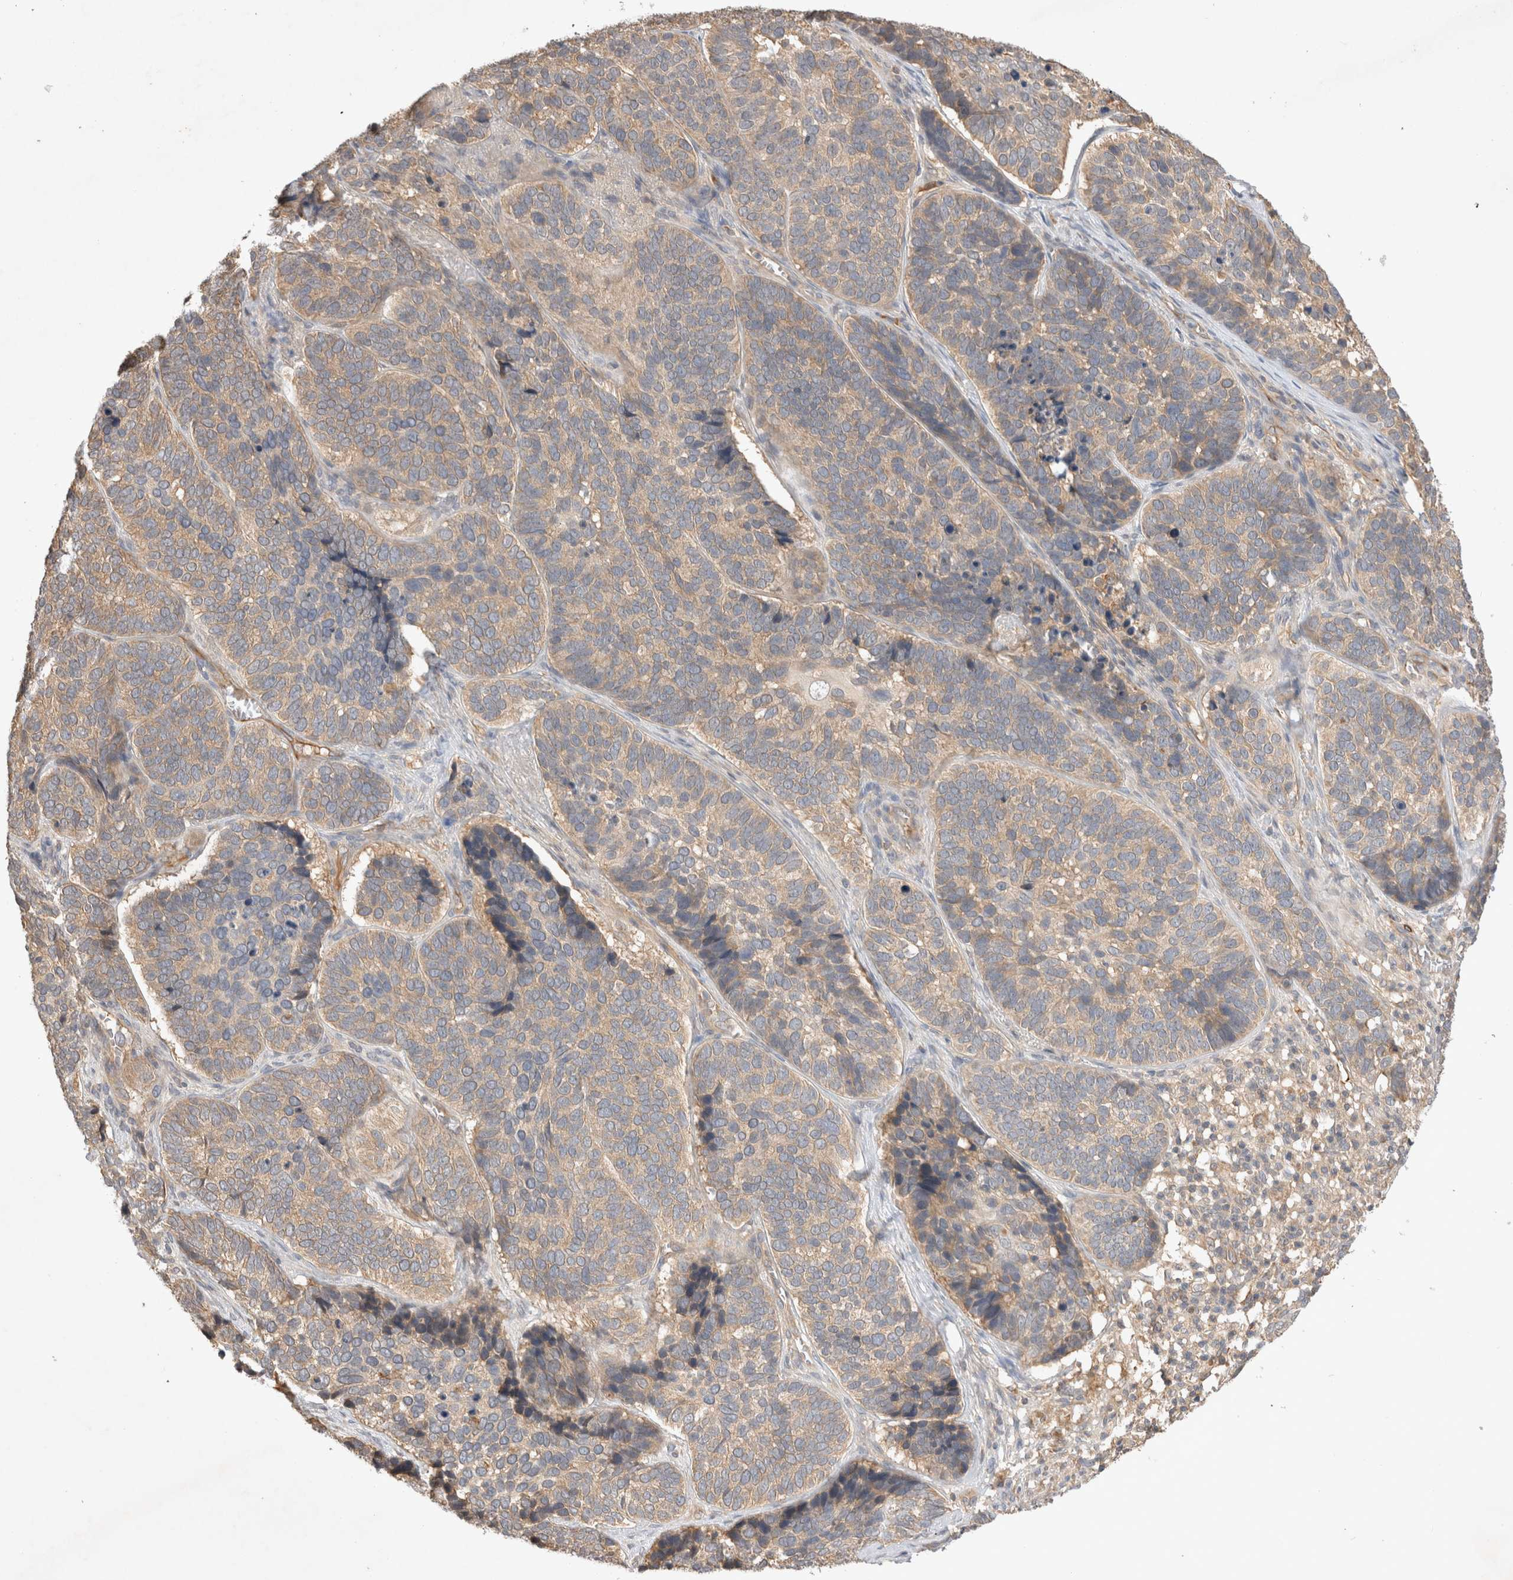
{"staining": {"intensity": "weak", "quantity": ">75%", "location": "cytoplasmic/membranous"}, "tissue": "skin cancer", "cell_type": "Tumor cells", "image_type": "cancer", "snomed": [{"axis": "morphology", "description": "Basal cell carcinoma"}, {"axis": "topography", "description": "Skin"}], "caption": "This photomicrograph demonstrates immunohistochemistry (IHC) staining of human skin cancer (basal cell carcinoma), with low weak cytoplasmic/membranous expression in approximately >75% of tumor cells.", "gene": "YES1", "patient": {"sex": "male", "age": 62}}